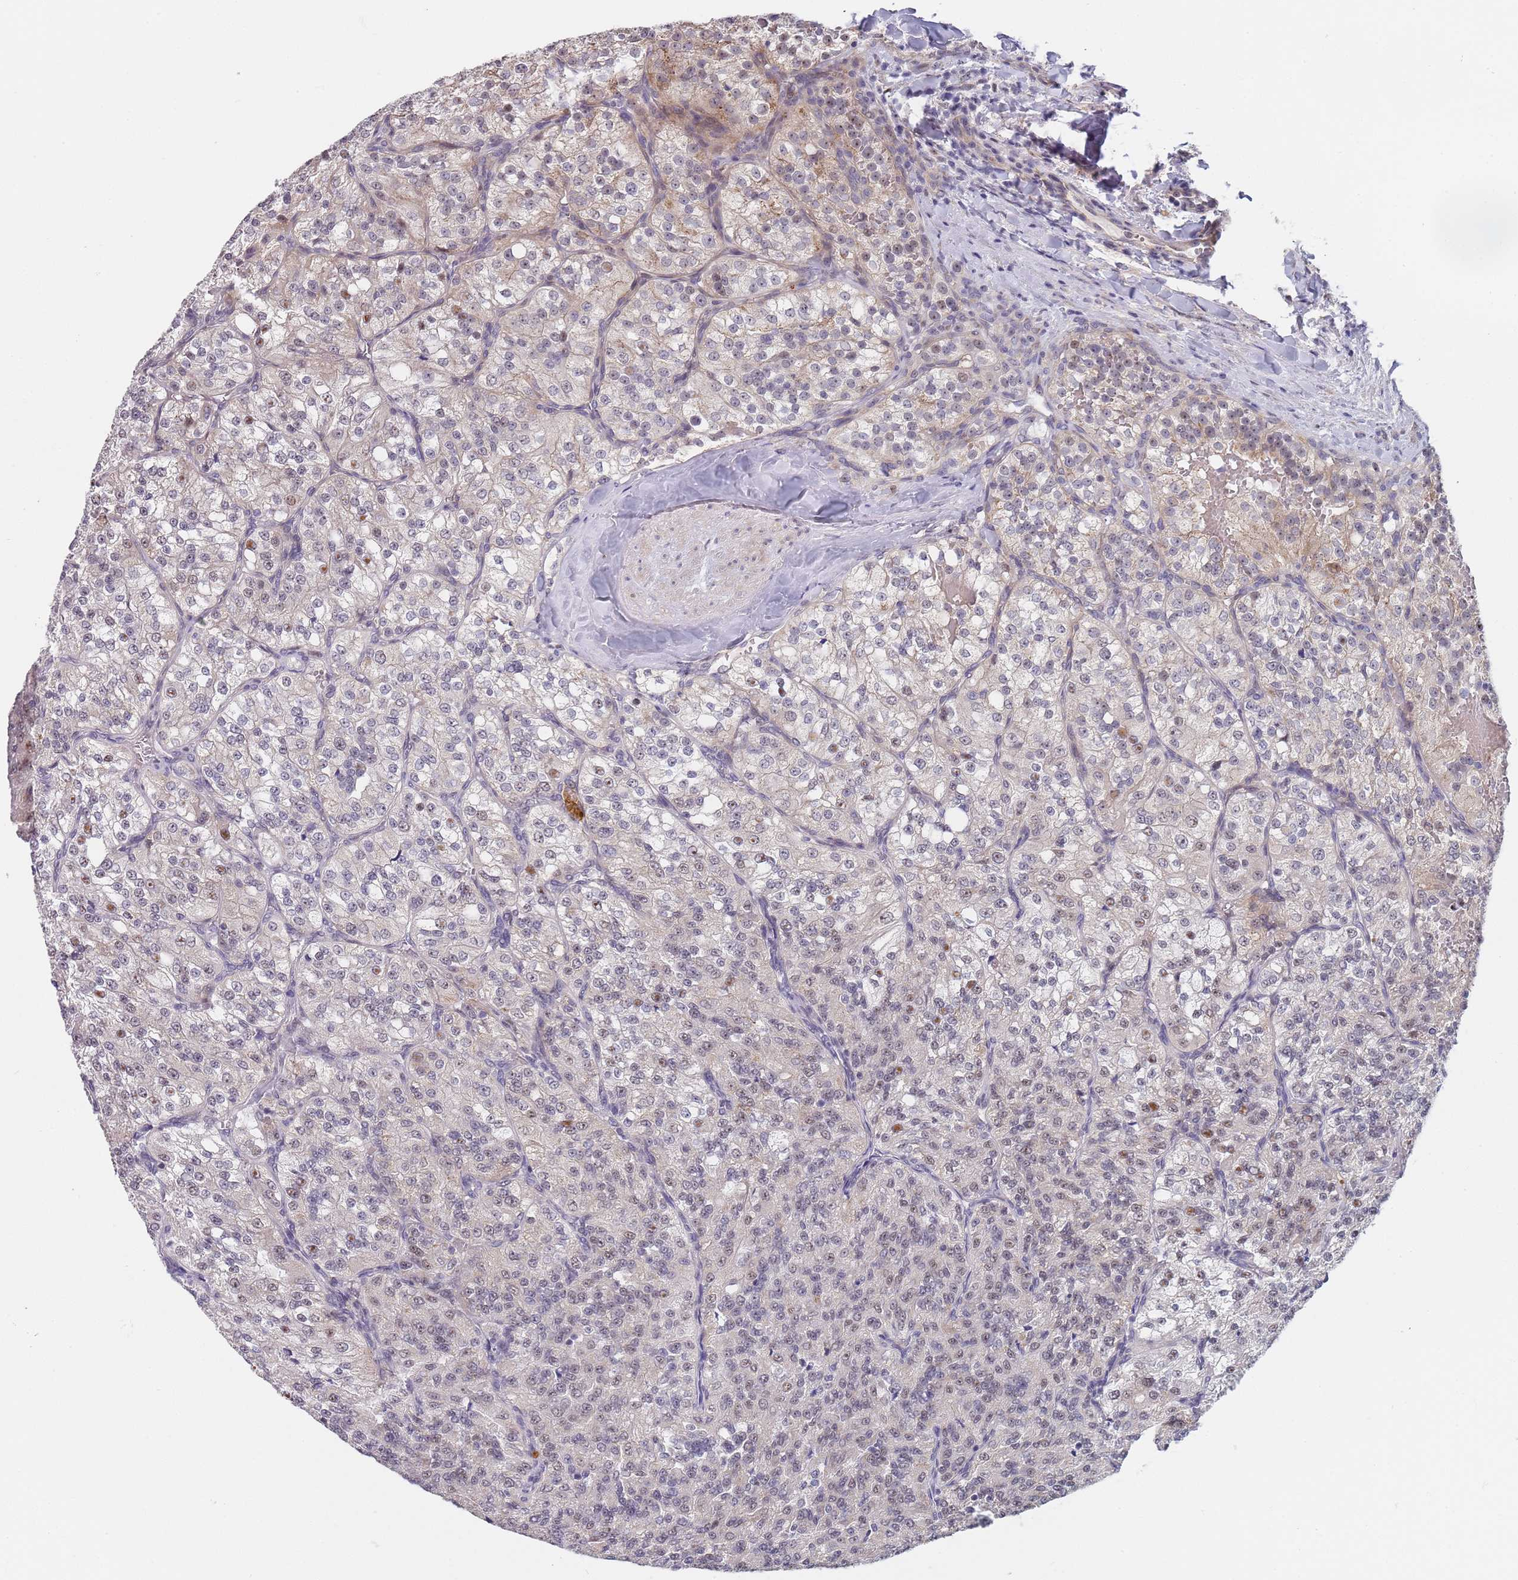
{"staining": {"intensity": "moderate", "quantity": "<25%", "location": "nuclear"}, "tissue": "renal cancer", "cell_type": "Tumor cells", "image_type": "cancer", "snomed": [{"axis": "morphology", "description": "Adenocarcinoma, NOS"}, {"axis": "topography", "description": "Kidney"}], "caption": "Renal cancer (adenocarcinoma) tissue reveals moderate nuclear expression in approximately <25% of tumor cells", "gene": "PLCL2", "patient": {"sex": "female", "age": 63}}